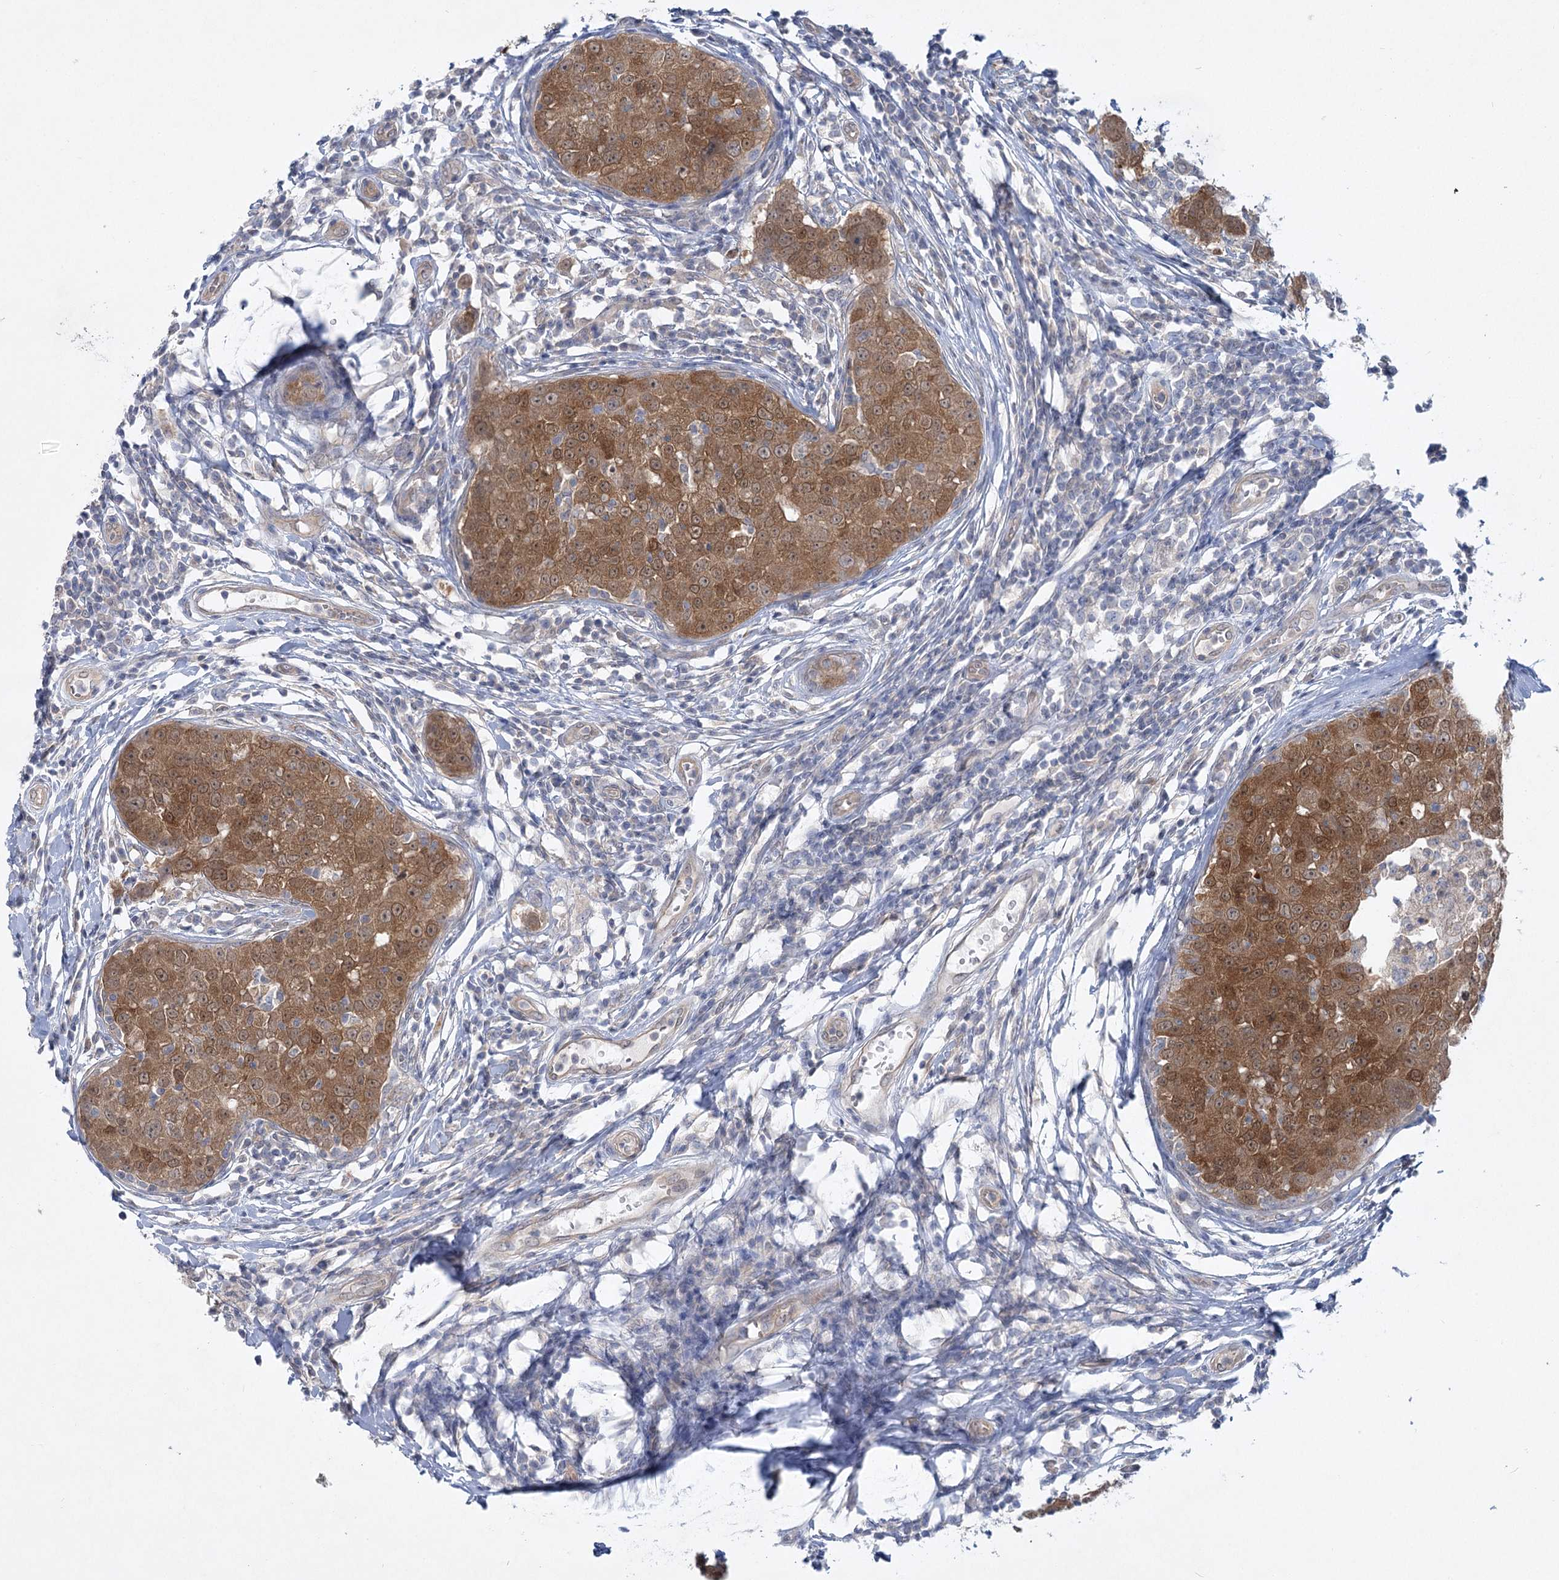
{"staining": {"intensity": "strong", "quantity": ">75%", "location": "cytoplasmic/membranous"}, "tissue": "breast cancer", "cell_type": "Tumor cells", "image_type": "cancer", "snomed": [{"axis": "morphology", "description": "Duct carcinoma"}, {"axis": "topography", "description": "Breast"}], "caption": "There is high levels of strong cytoplasmic/membranous expression in tumor cells of breast cancer, as demonstrated by immunohistochemical staining (brown color).", "gene": "AAMDC", "patient": {"sex": "female", "age": 27}}